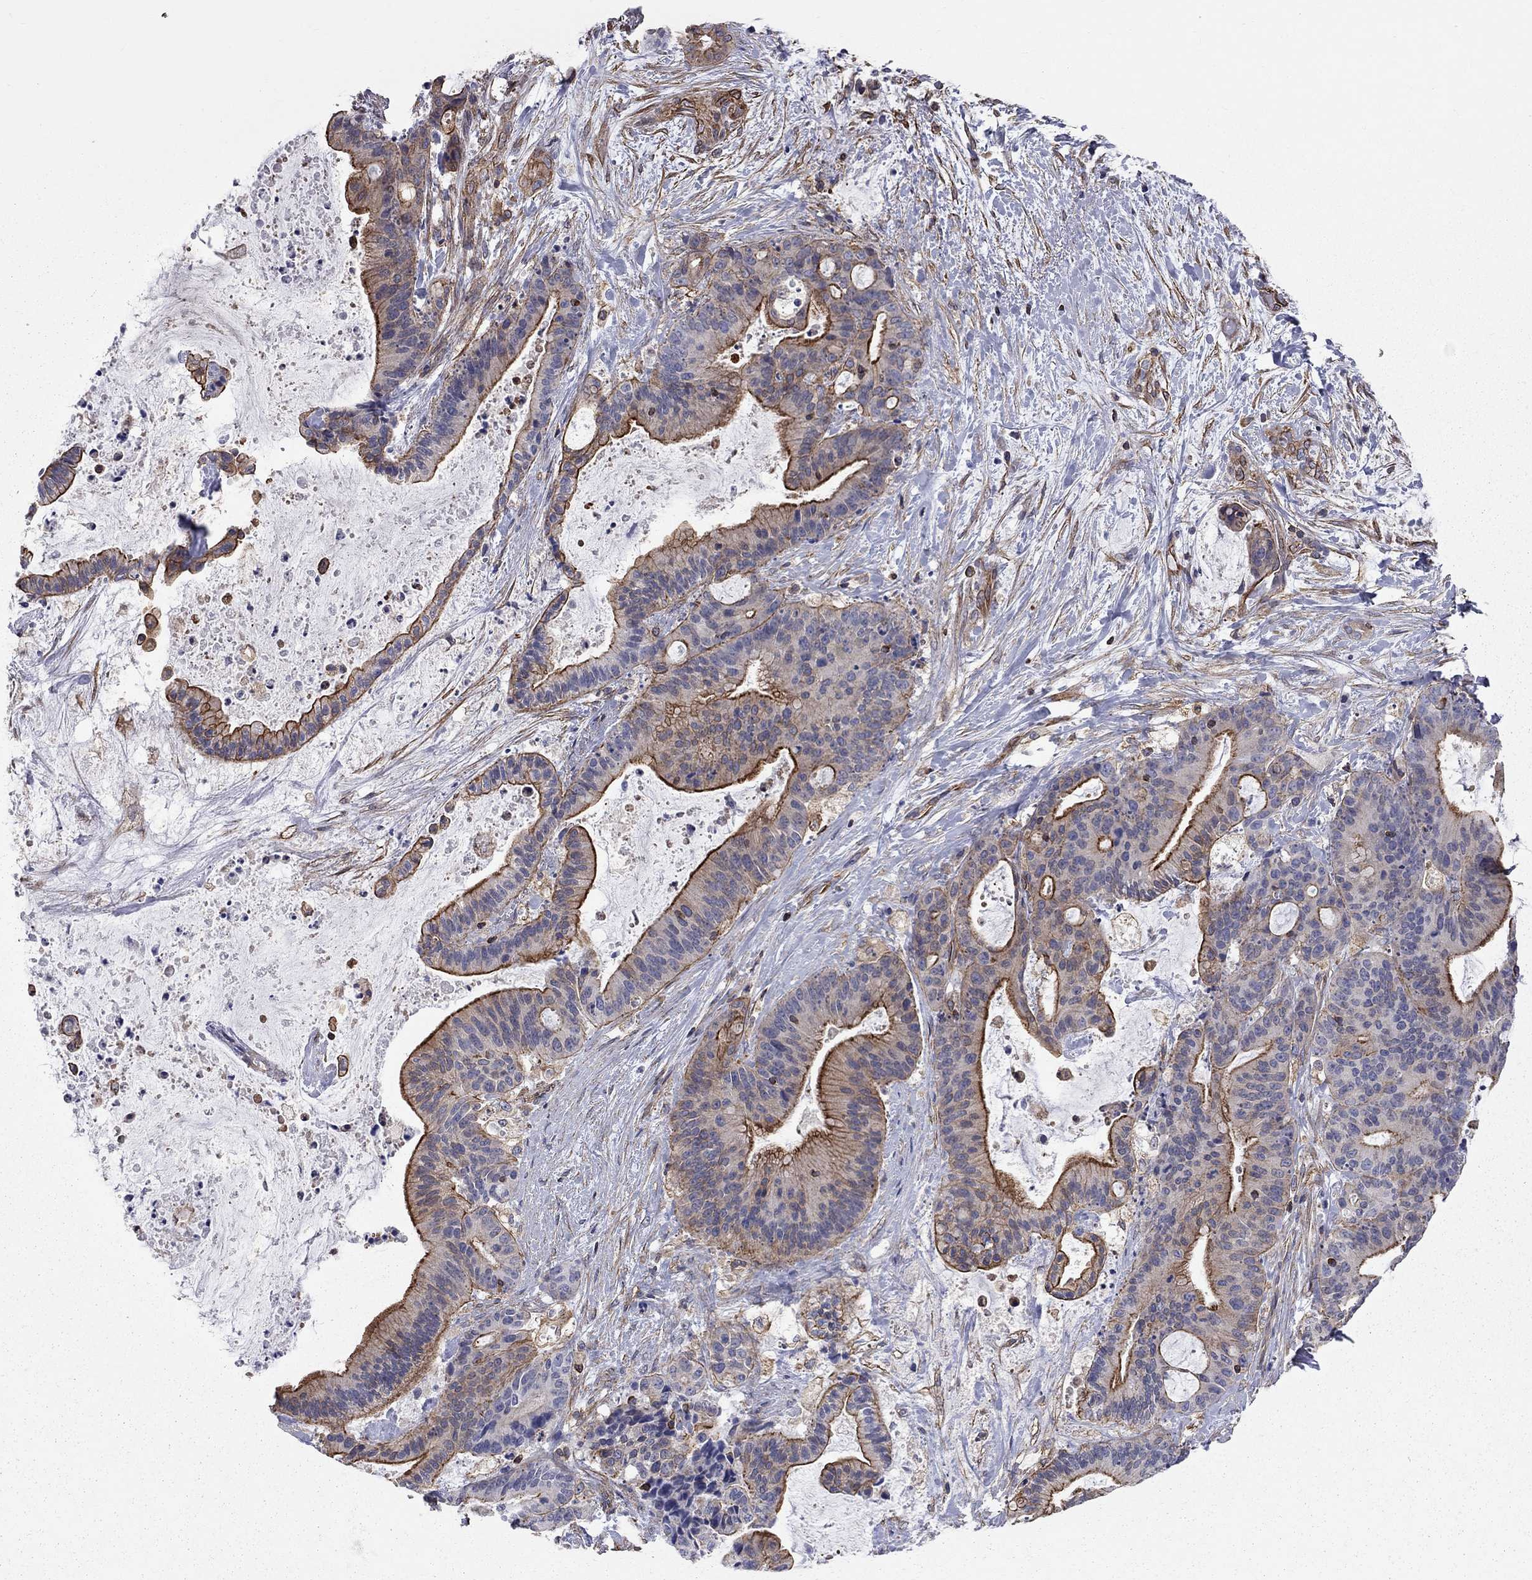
{"staining": {"intensity": "strong", "quantity": "25%-75%", "location": "cytoplasmic/membranous"}, "tissue": "liver cancer", "cell_type": "Tumor cells", "image_type": "cancer", "snomed": [{"axis": "morphology", "description": "Cholangiocarcinoma"}, {"axis": "topography", "description": "Liver"}], "caption": "Liver cholangiocarcinoma tissue reveals strong cytoplasmic/membranous expression in about 25%-75% of tumor cells", "gene": "BICDL2", "patient": {"sex": "female", "age": 73}}